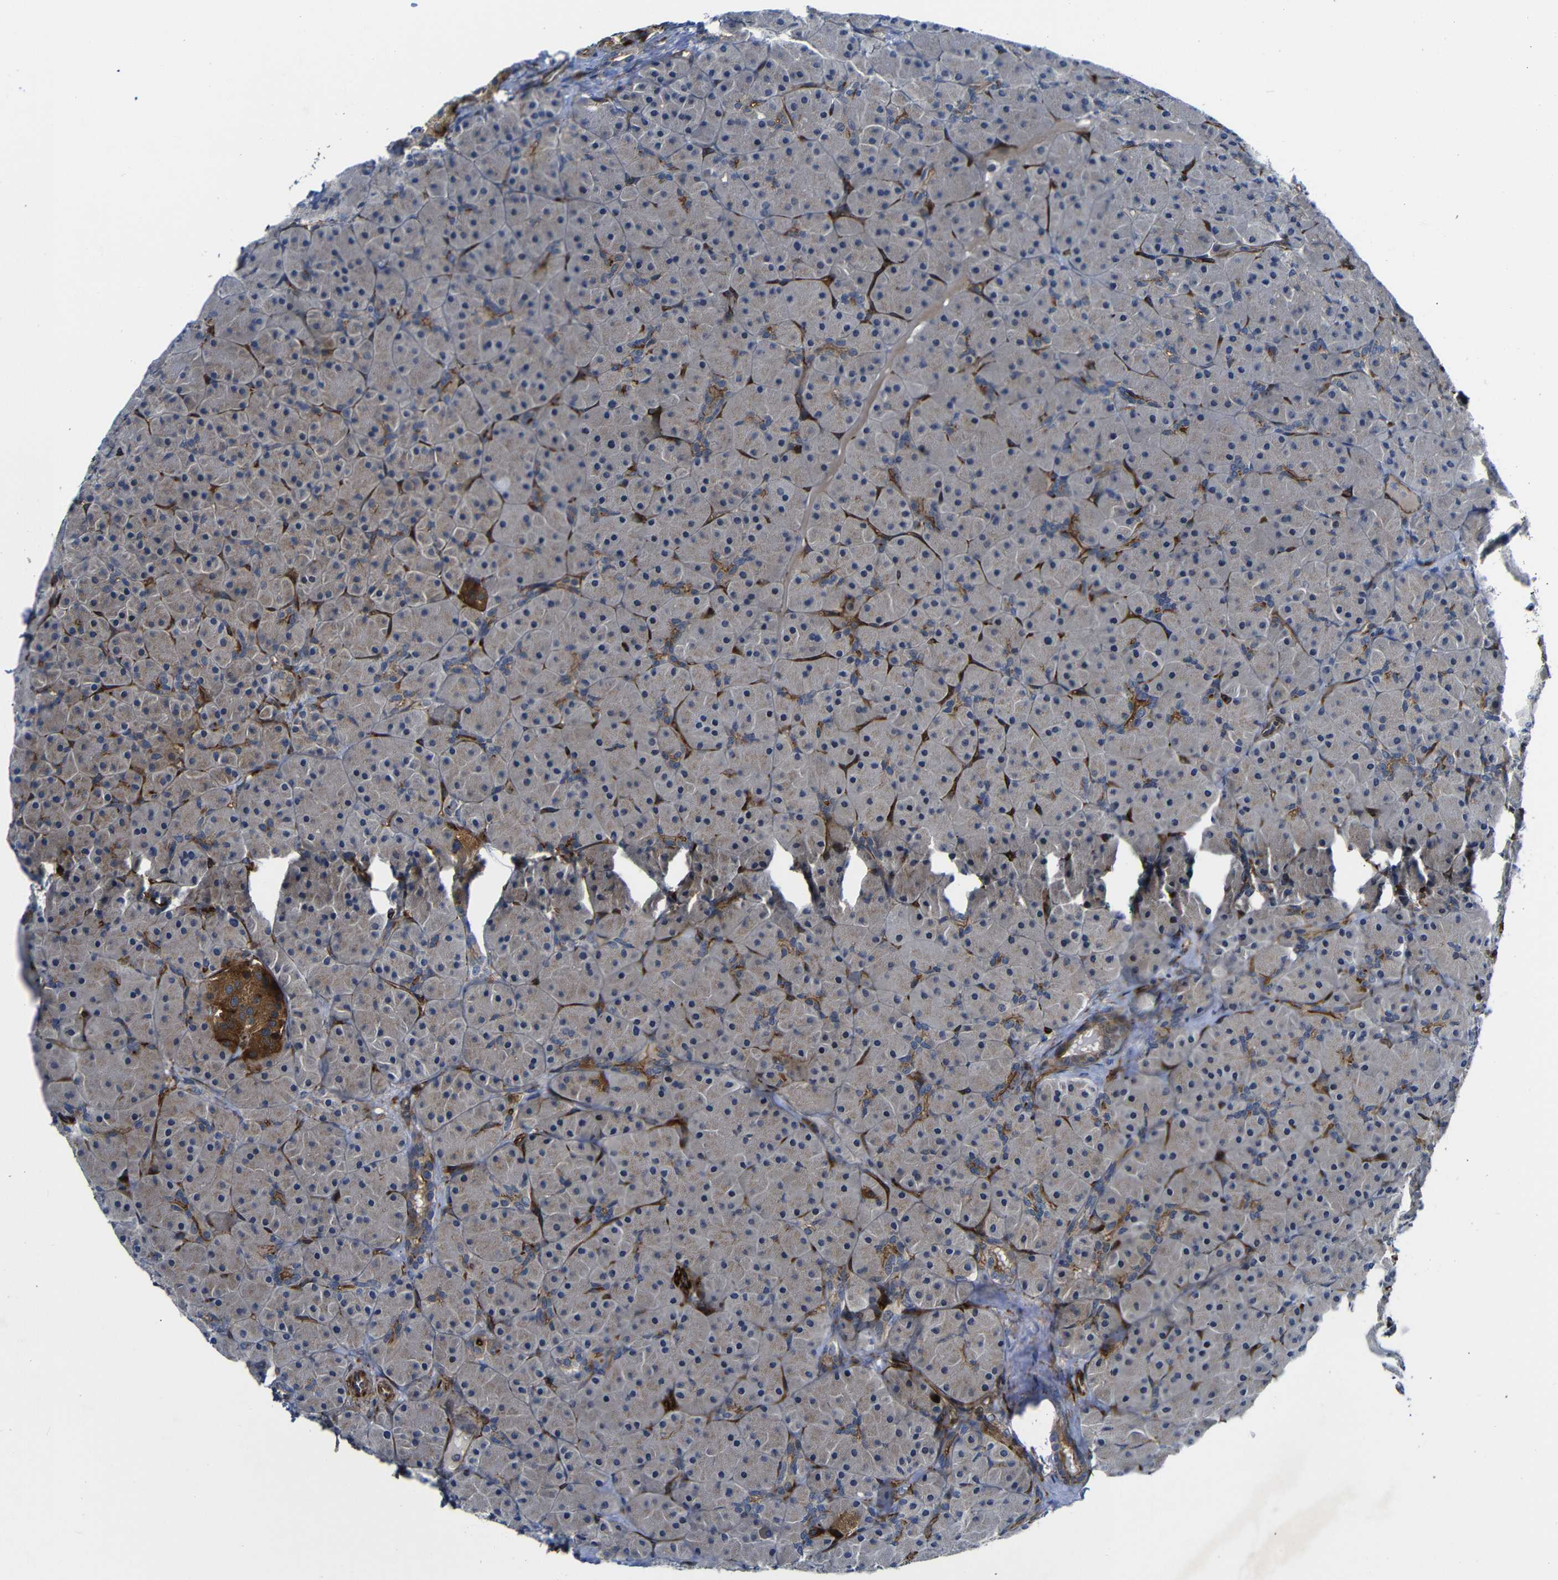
{"staining": {"intensity": "weak", "quantity": ">75%", "location": "cytoplasmic/membranous"}, "tissue": "pancreas", "cell_type": "Exocrine glandular cells", "image_type": "normal", "snomed": [{"axis": "morphology", "description": "Normal tissue, NOS"}, {"axis": "topography", "description": "Pancreas"}], "caption": "Immunohistochemistry (IHC) histopathology image of normal human pancreas stained for a protein (brown), which demonstrates low levels of weak cytoplasmic/membranous positivity in about >75% of exocrine glandular cells.", "gene": "PARP14", "patient": {"sex": "male", "age": 66}}